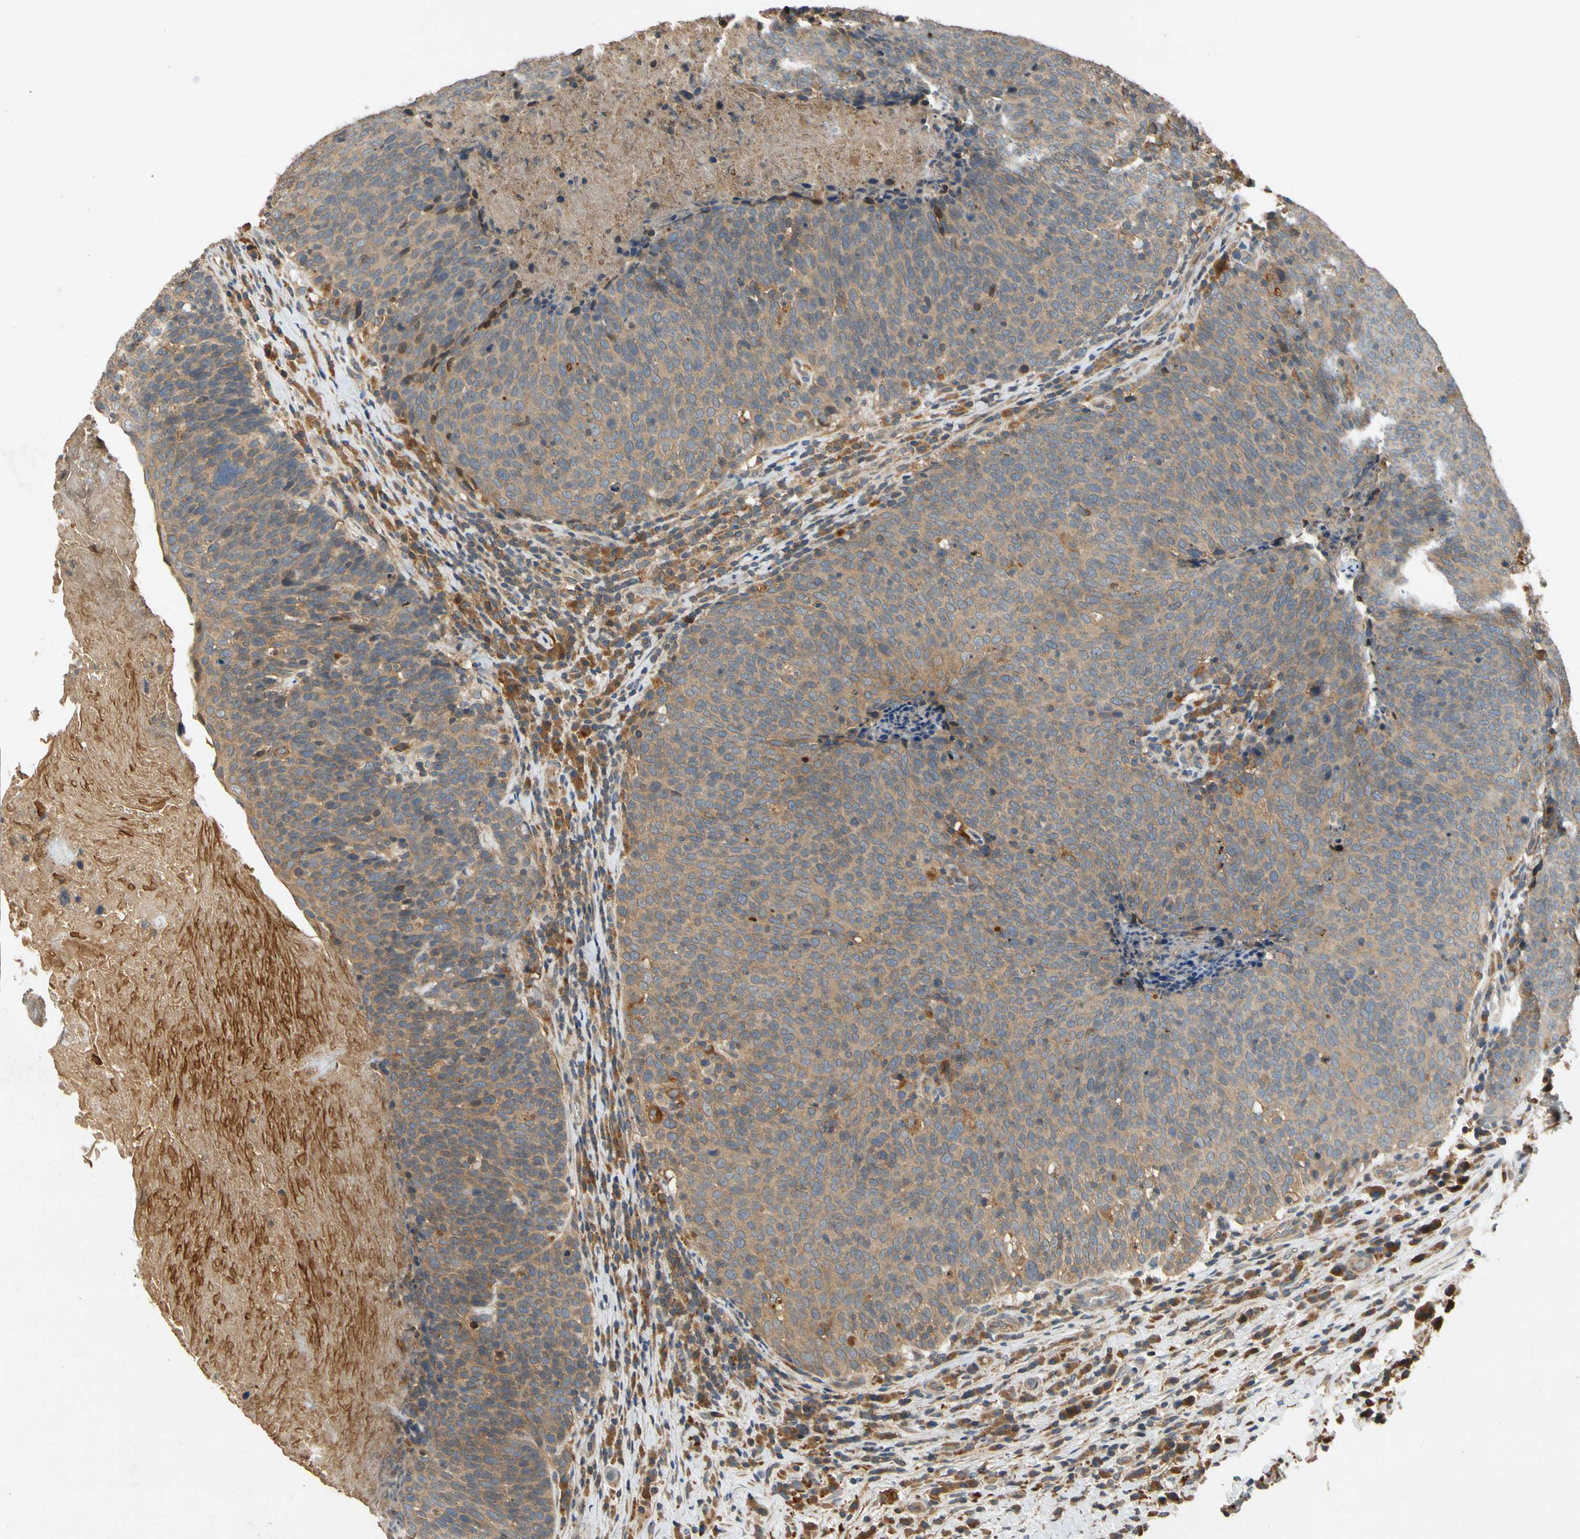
{"staining": {"intensity": "moderate", "quantity": ">75%", "location": "cytoplasmic/membranous"}, "tissue": "head and neck cancer", "cell_type": "Tumor cells", "image_type": "cancer", "snomed": [{"axis": "morphology", "description": "Squamous cell carcinoma, NOS"}, {"axis": "morphology", "description": "Squamous cell carcinoma, metastatic, NOS"}, {"axis": "topography", "description": "Lymph node"}, {"axis": "topography", "description": "Head-Neck"}], "caption": "Brown immunohistochemical staining in squamous cell carcinoma (head and neck) displays moderate cytoplasmic/membranous staining in approximately >75% of tumor cells. (Stains: DAB in brown, nuclei in blue, Microscopy: brightfield microscopy at high magnification).", "gene": "USP46", "patient": {"sex": "male", "age": 62}}